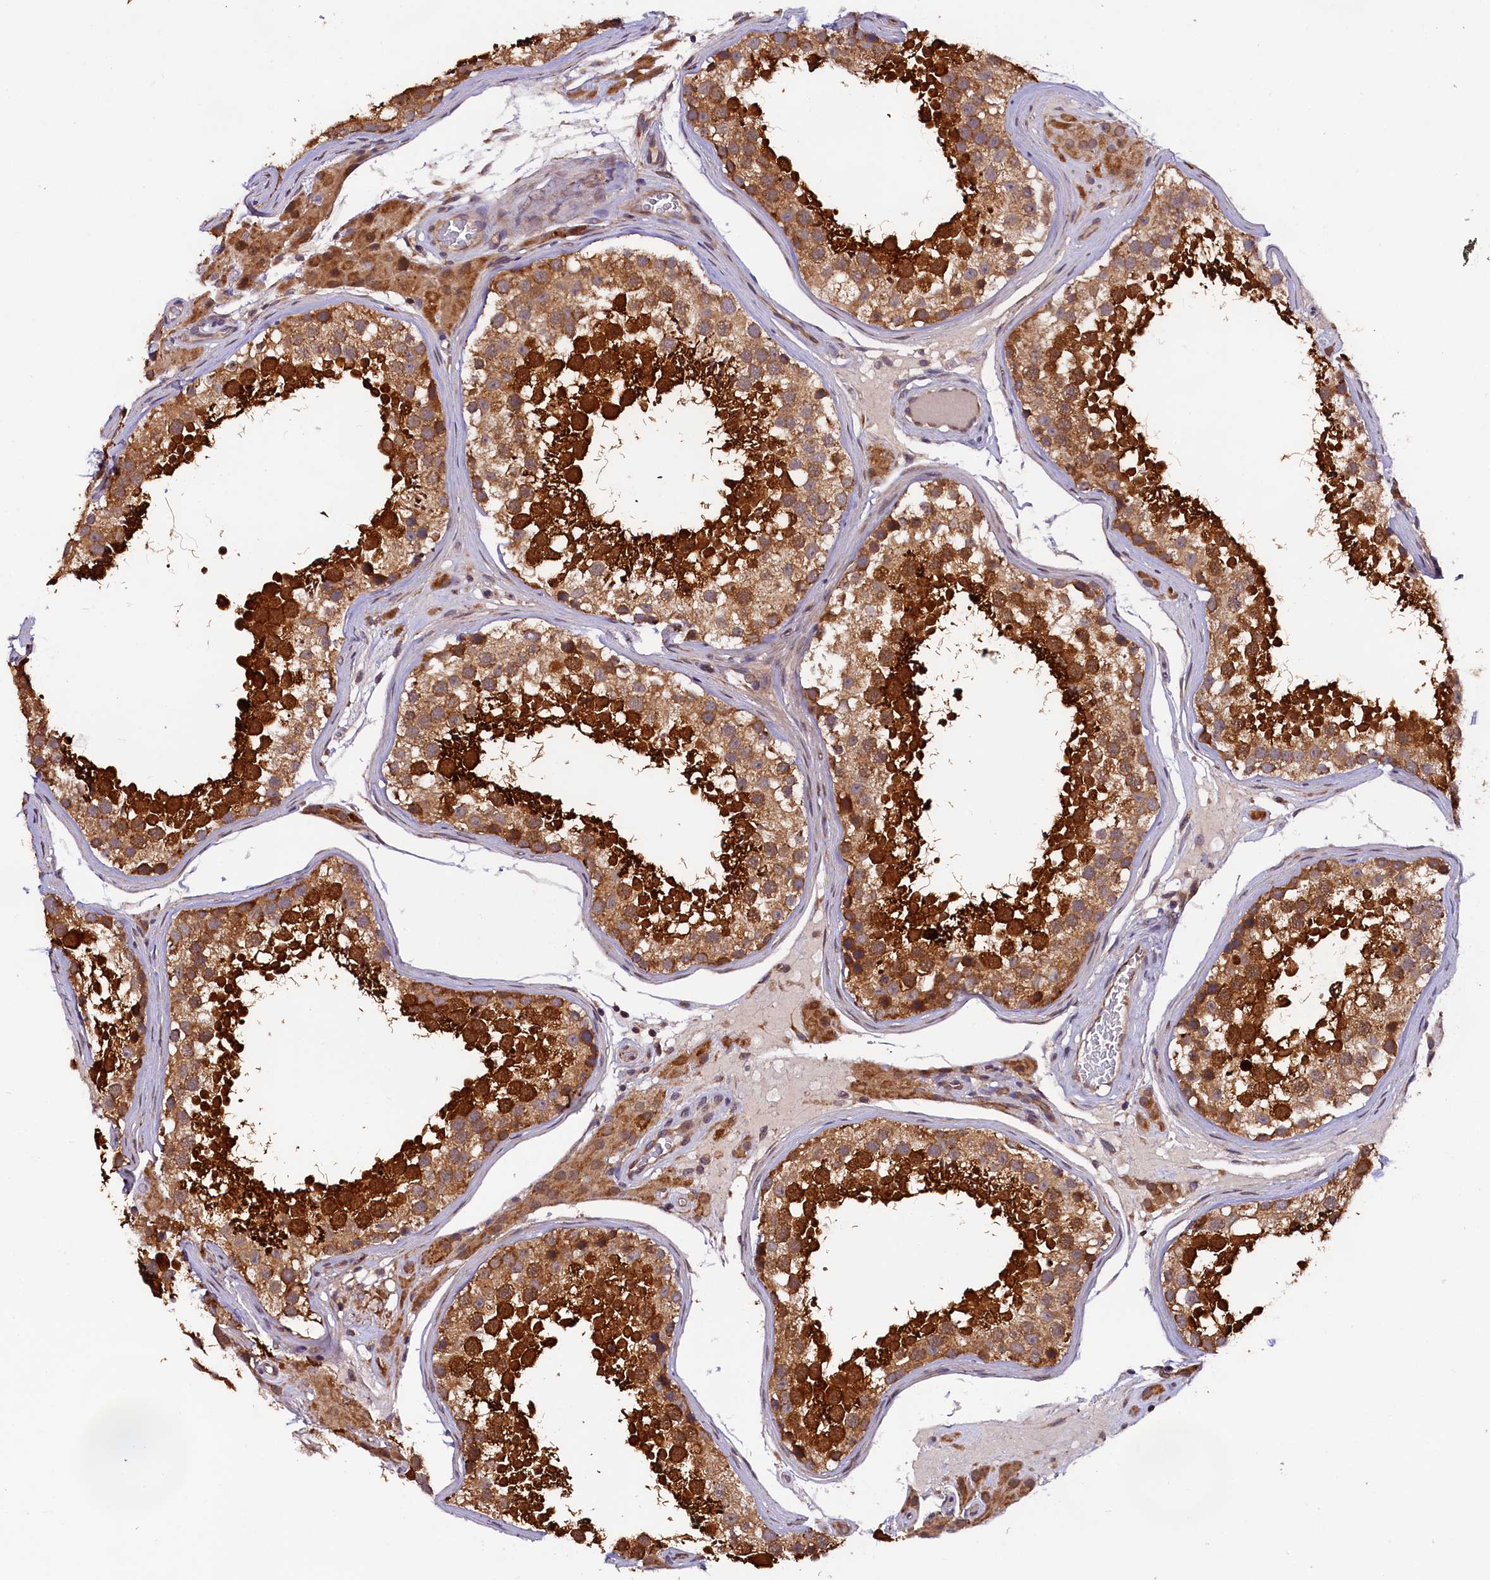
{"staining": {"intensity": "strong", "quantity": ">75%", "location": "cytoplasmic/membranous,nuclear"}, "tissue": "testis", "cell_type": "Cells in seminiferous ducts", "image_type": "normal", "snomed": [{"axis": "morphology", "description": "Normal tissue, NOS"}, {"axis": "topography", "description": "Testis"}], "caption": "Brown immunohistochemical staining in benign human testis displays strong cytoplasmic/membranous,nuclear staining in about >75% of cells in seminiferous ducts.", "gene": "DOHH", "patient": {"sex": "male", "age": 46}}